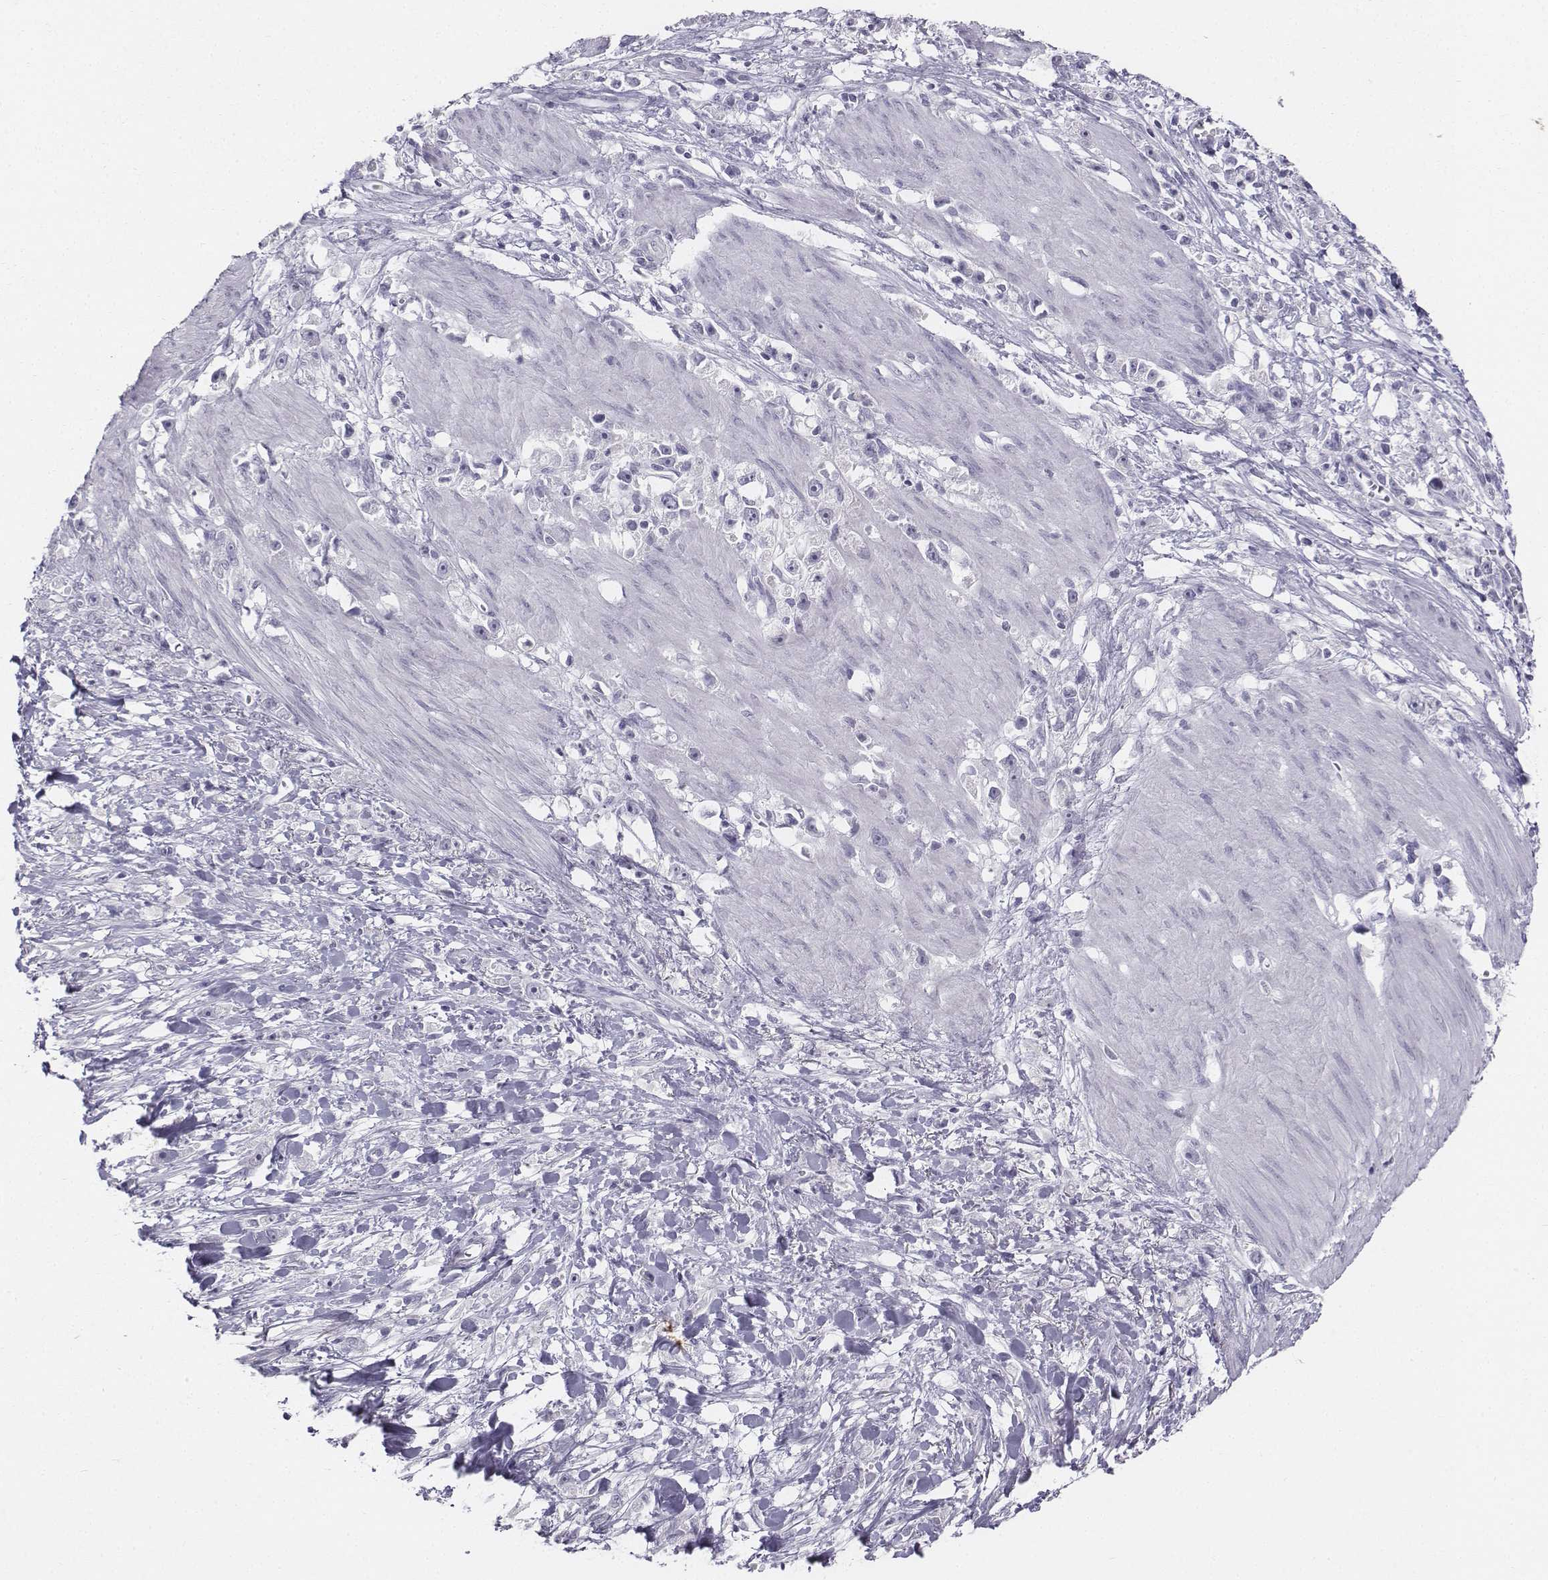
{"staining": {"intensity": "negative", "quantity": "none", "location": "none"}, "tissue": "stomach cancer", "cell_type": "Tumor cells", "image_type": "cancer", "snomed": [{"axis": "morphology", "description": "Adenocarcinoma, NOS"}, {"axis": "topography", "description": "Stomach"}], "caption": "Human adenocarcinoma (stomach) stained for a protein using IHC exhibits no expression in tumor cells.", "gene": "TH", "patient": {"sex": "female", "age": 59}}